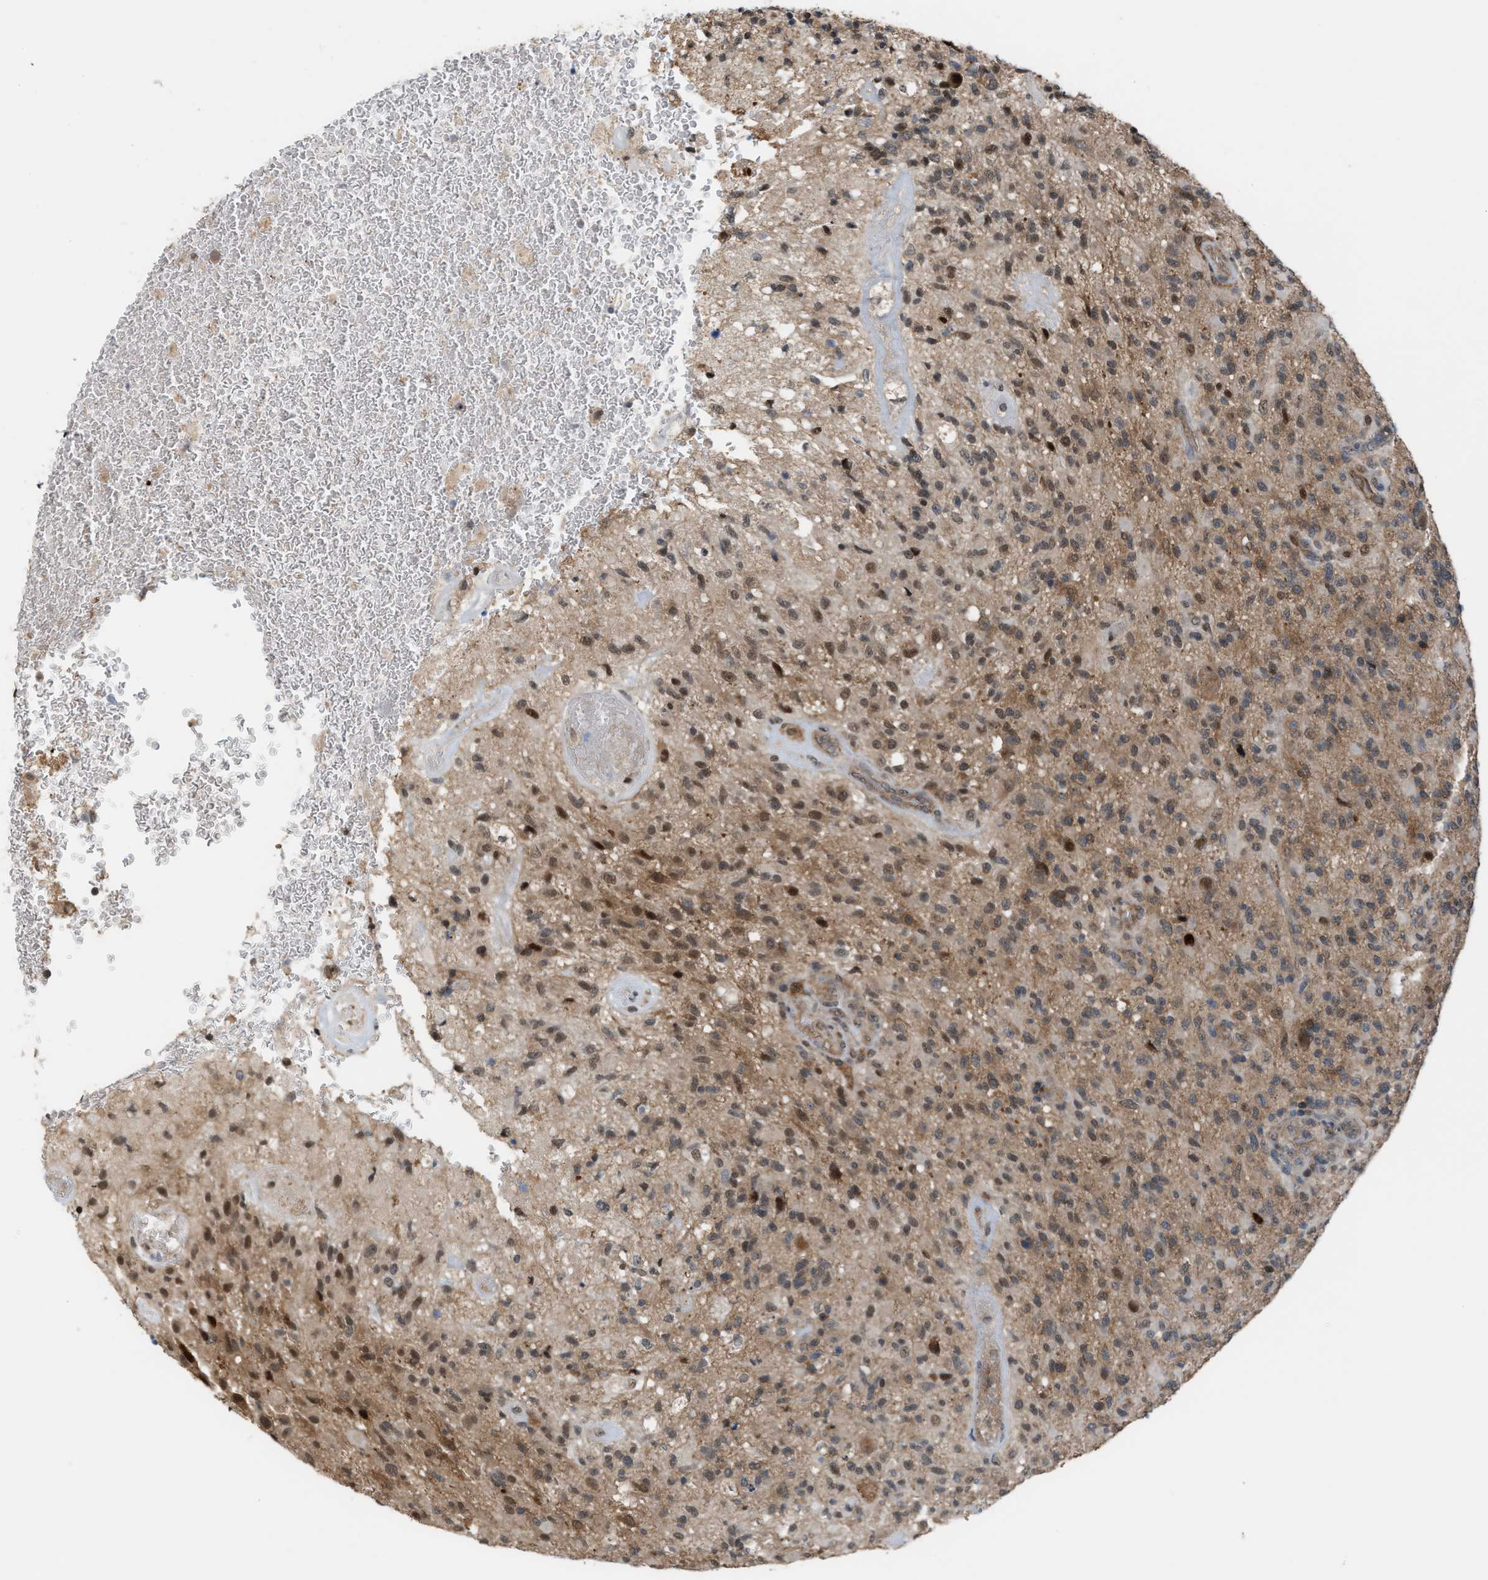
{"staining": {"intensity": "moderate", "quantity": "25%-75%", "location": "cytoplasmic/membranous,nuclear"}, "tissue": "glioma", "cell_type": "Tumor cells", "image_type": "cancer", "snomed": [{"axis": "morphology", "description": "Glioma, malignant, High grade"}, {"axis": "topography", "description": "Brain"}], "caption": "Immunohistochemical staining of human glioma reveals medium levels of moderate cytoplasmic/membranous and nuclear protein expression in about 25%-75% of tumor cells. (DAB (3,3'-diaminobenzidine) IHC, brown staining for protein, blue staining for nuclei).", "gene": "RFFL", "patient": {"sex": "male", "age": 71}}